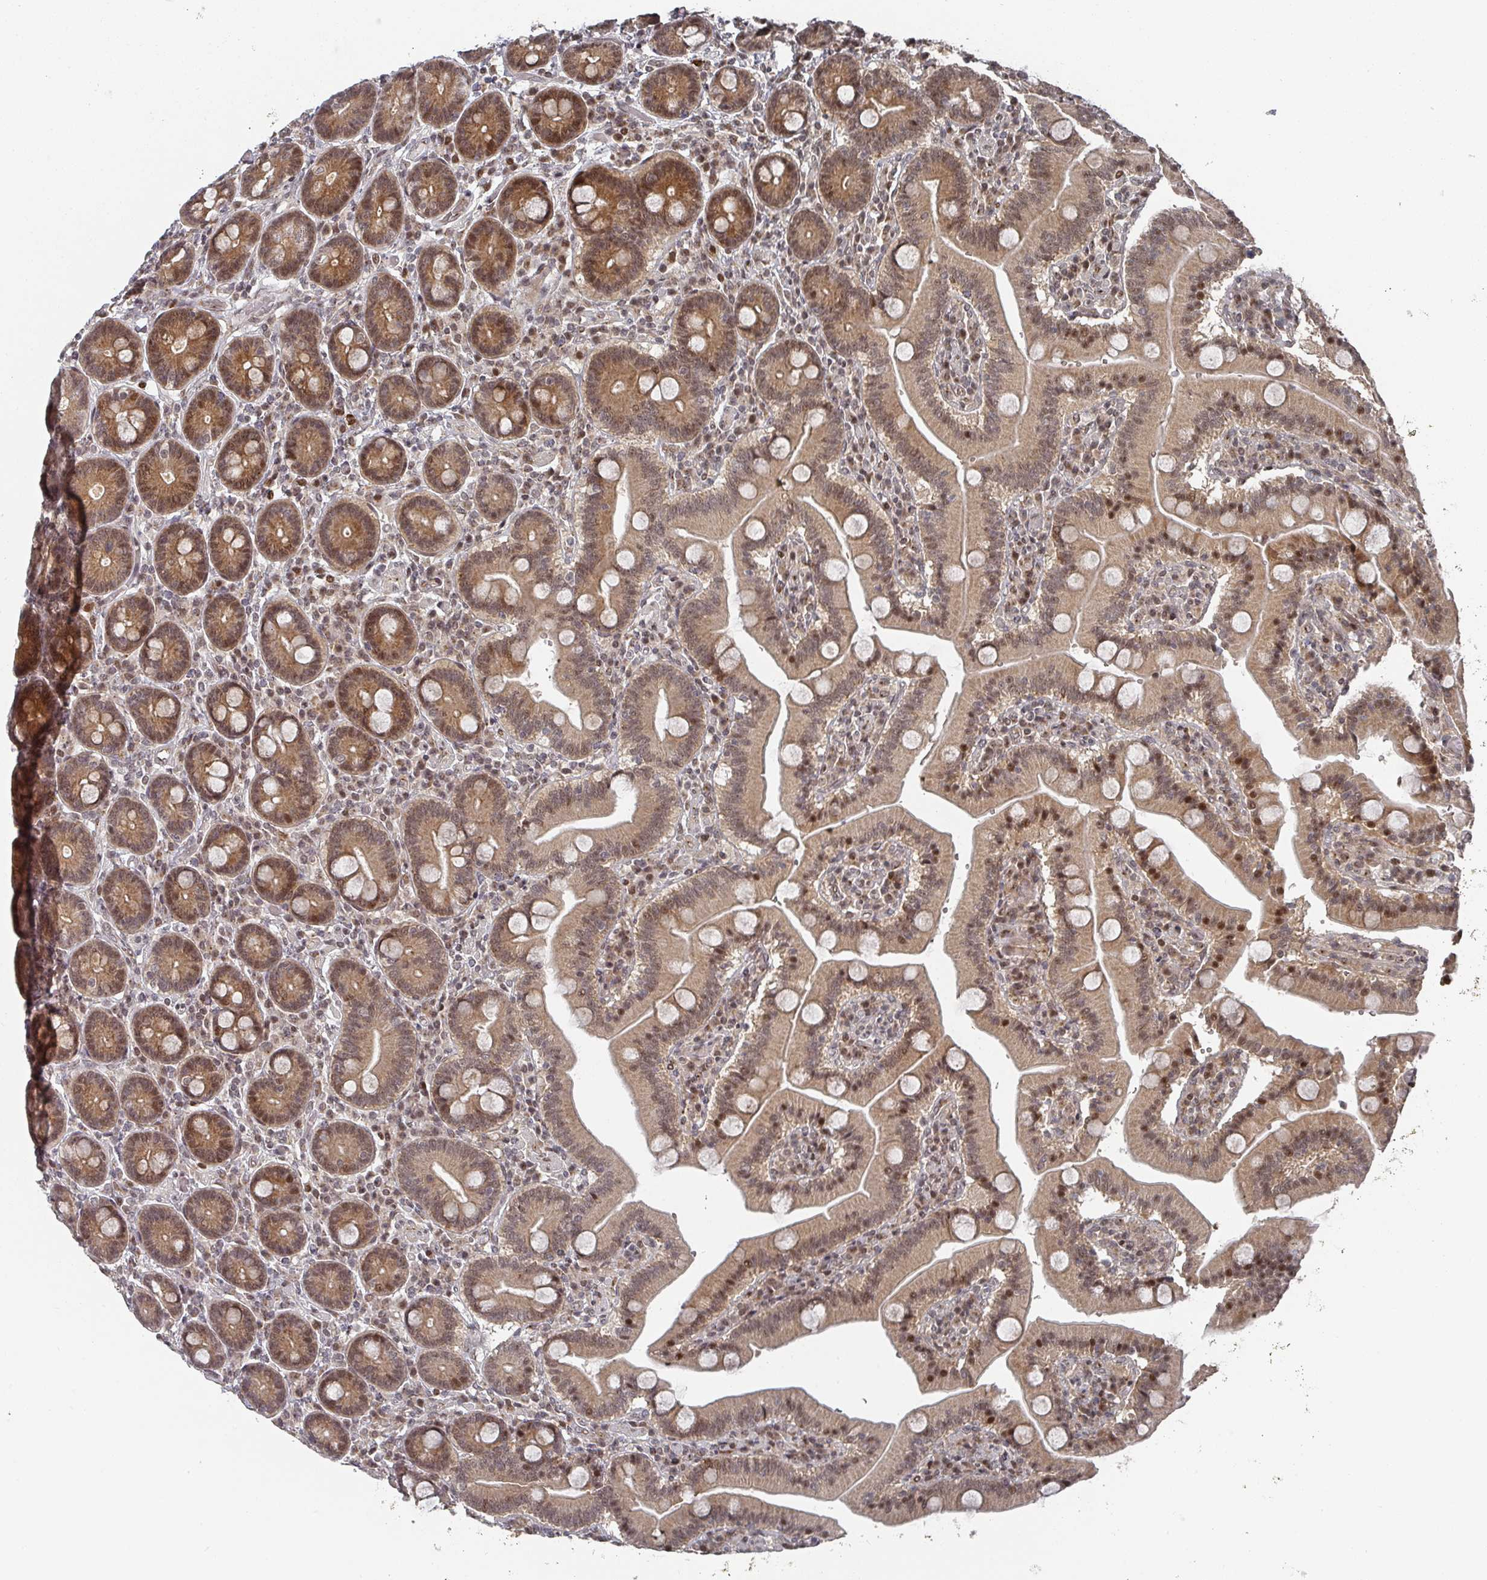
{"staining": {"intensity": "strong", "quantity": ">75%", "location": "cytoplasmic/membranous,nuclear"}, "tissue": "duodenum", "cell_type": "Glandular cells", "image_type": "normal", "snomed": [{"axis": "morphology", "description": "Normal tissue, NOS"}, {"axis": "topography", "description": "Duodenum"}], "caption": "Immunohistochemical staining of benign duodenum displays high levels of strong cytoplasmic/membranous,nuclear staining in about >75% of glandular cells. (Brightfield microscopy of DAB IHC at high magnification).", "gene": "KIF1C", "patient": {"sex": "female", "age": 62}}